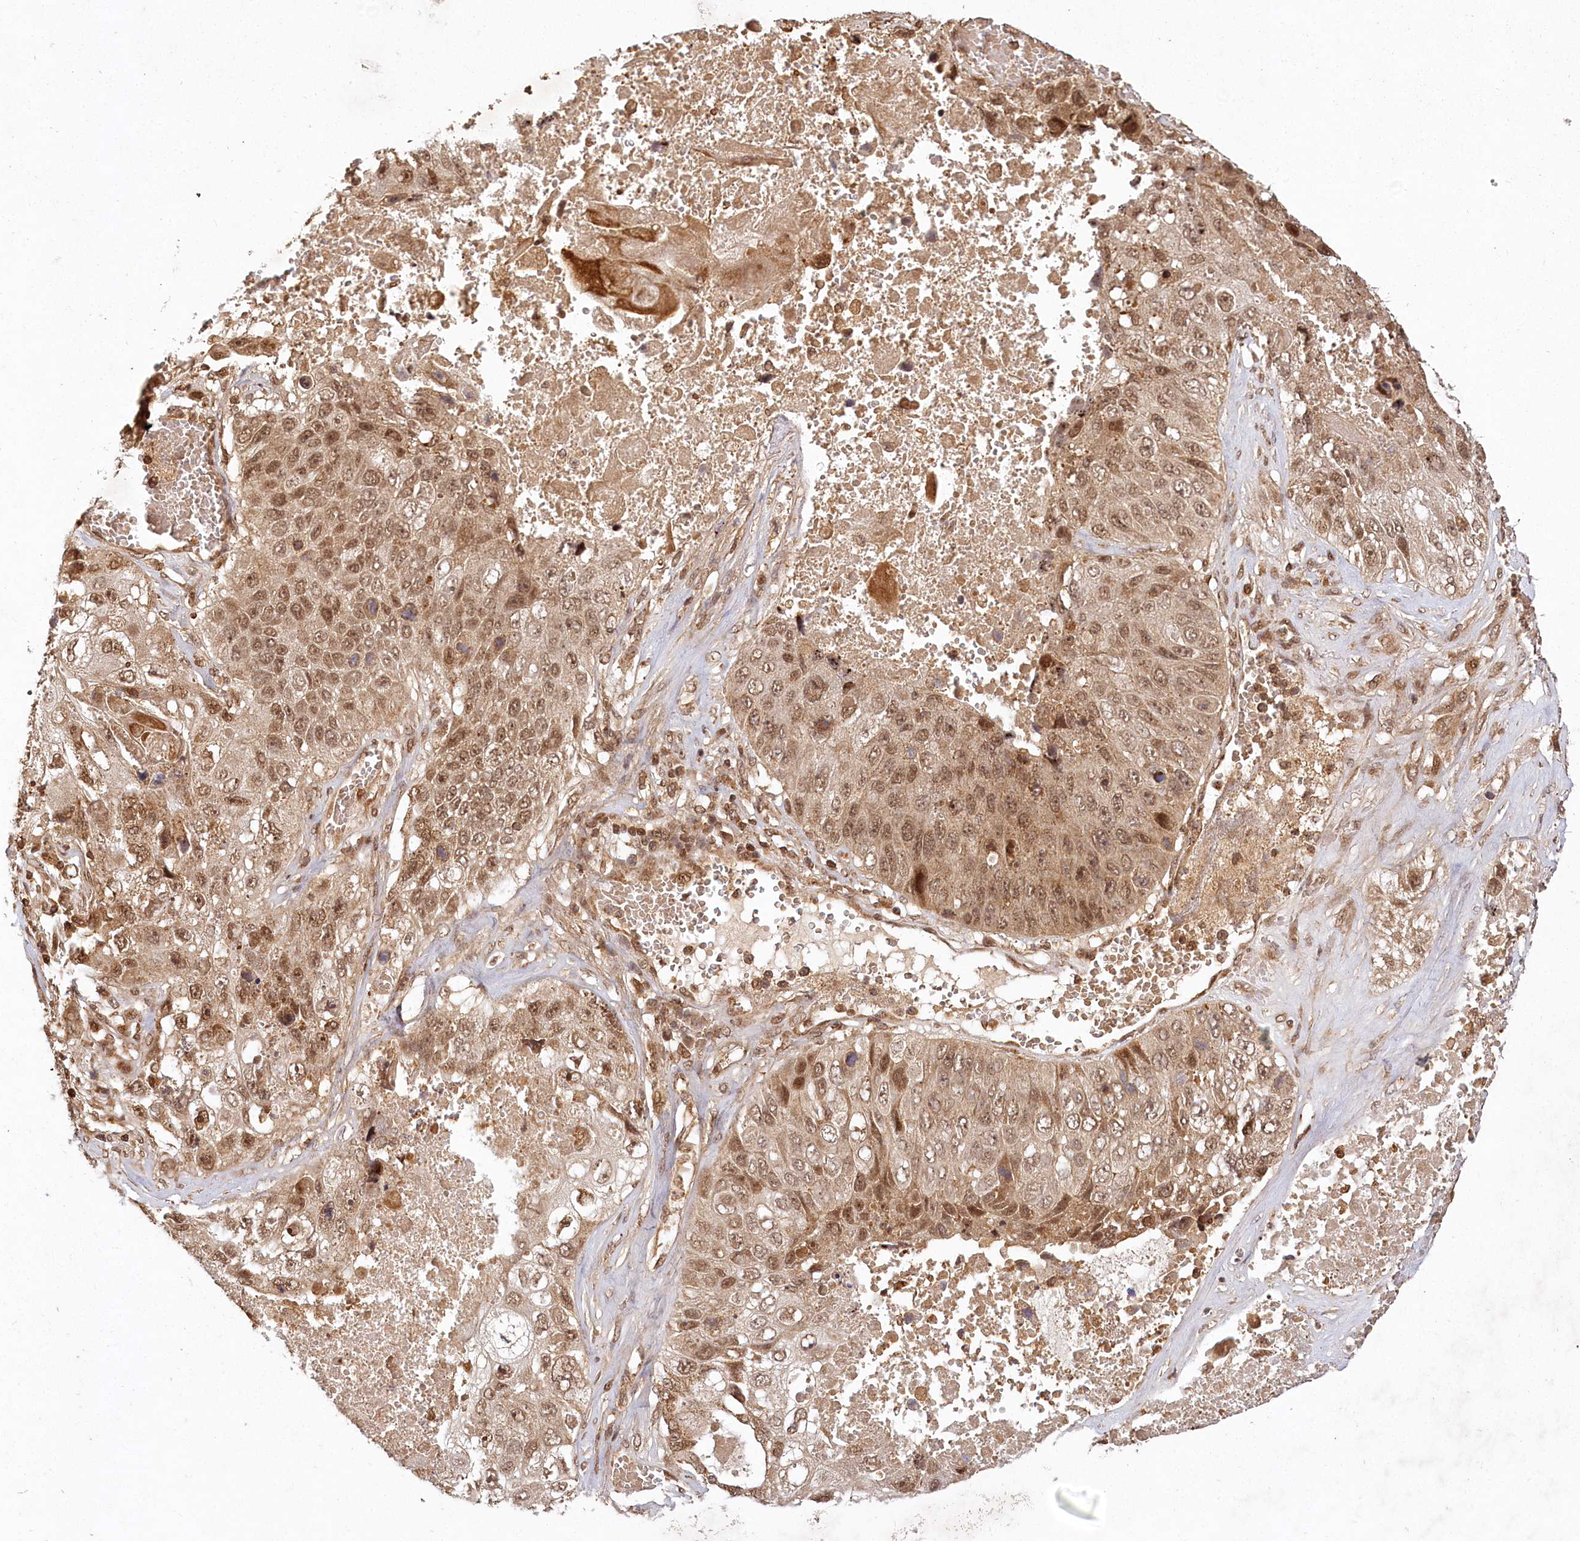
{"staining": {"intensity": "moderate", "quantity": ">75%", "location": "cytoplasmic/membranous,nuclear"}, "tissue": "lung cancer", "cell_type": "Tumor cells", "image_type": "cancer", "snomed": [{"axis": "morphology", "description": "Squamous cell carcinoma, NOS"}, {"axis": "topography", "description": "Lung"}], "caption": "The micrograph exhibits immunohistochemical staining of squamous cell carcinoma (lung). There is moderate cytoplasmic/membranous and nuclear staining is appreciated in about >75% of tumor cells.", "gene": "MICU1", "patient": {"sex": "male", "age": 61}}